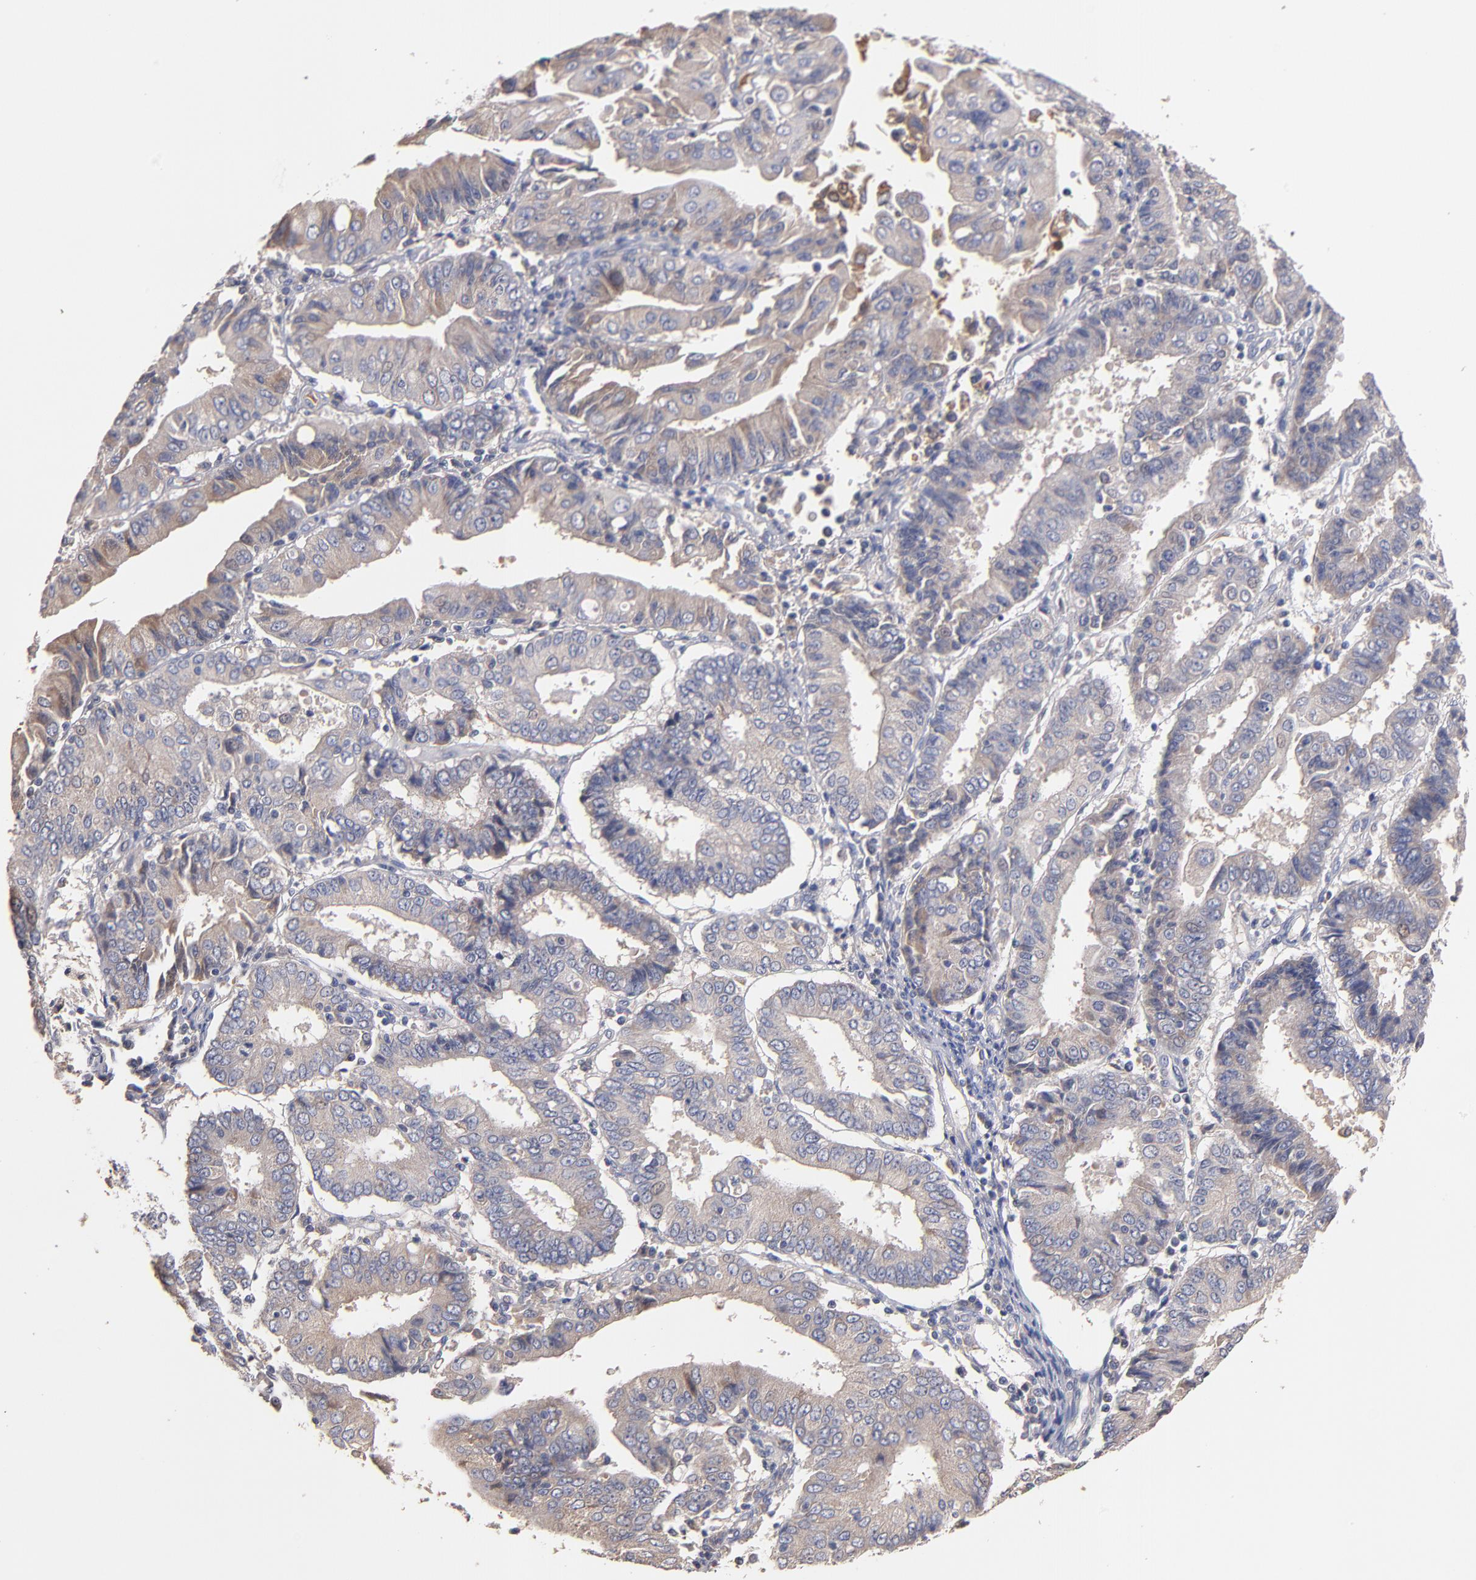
{"staining": {"intensity": "weak", "quantity": ">75%", "location": "cytoplasmic/membranous"}, "tissue": "endometrial cancer", "cell_type": "Tumor cells", "image_type": "cancer", "snomed": [{"axis": "morphology", "description": "Adenocarcinoma, NOS"}, {"axis": "topography", "description": "Endometrium"}], "caption": "The micrograph displays a brown stain indicating the presence of a protein in the cytoplasmic/membranous of tumor cells in endometrial cancer (adenocarcinoma). (DAB = brown stain, brightfield microscopy at high magnification).", "gene": "DACT1", "patient": {"sex": "female", "age": 75}}